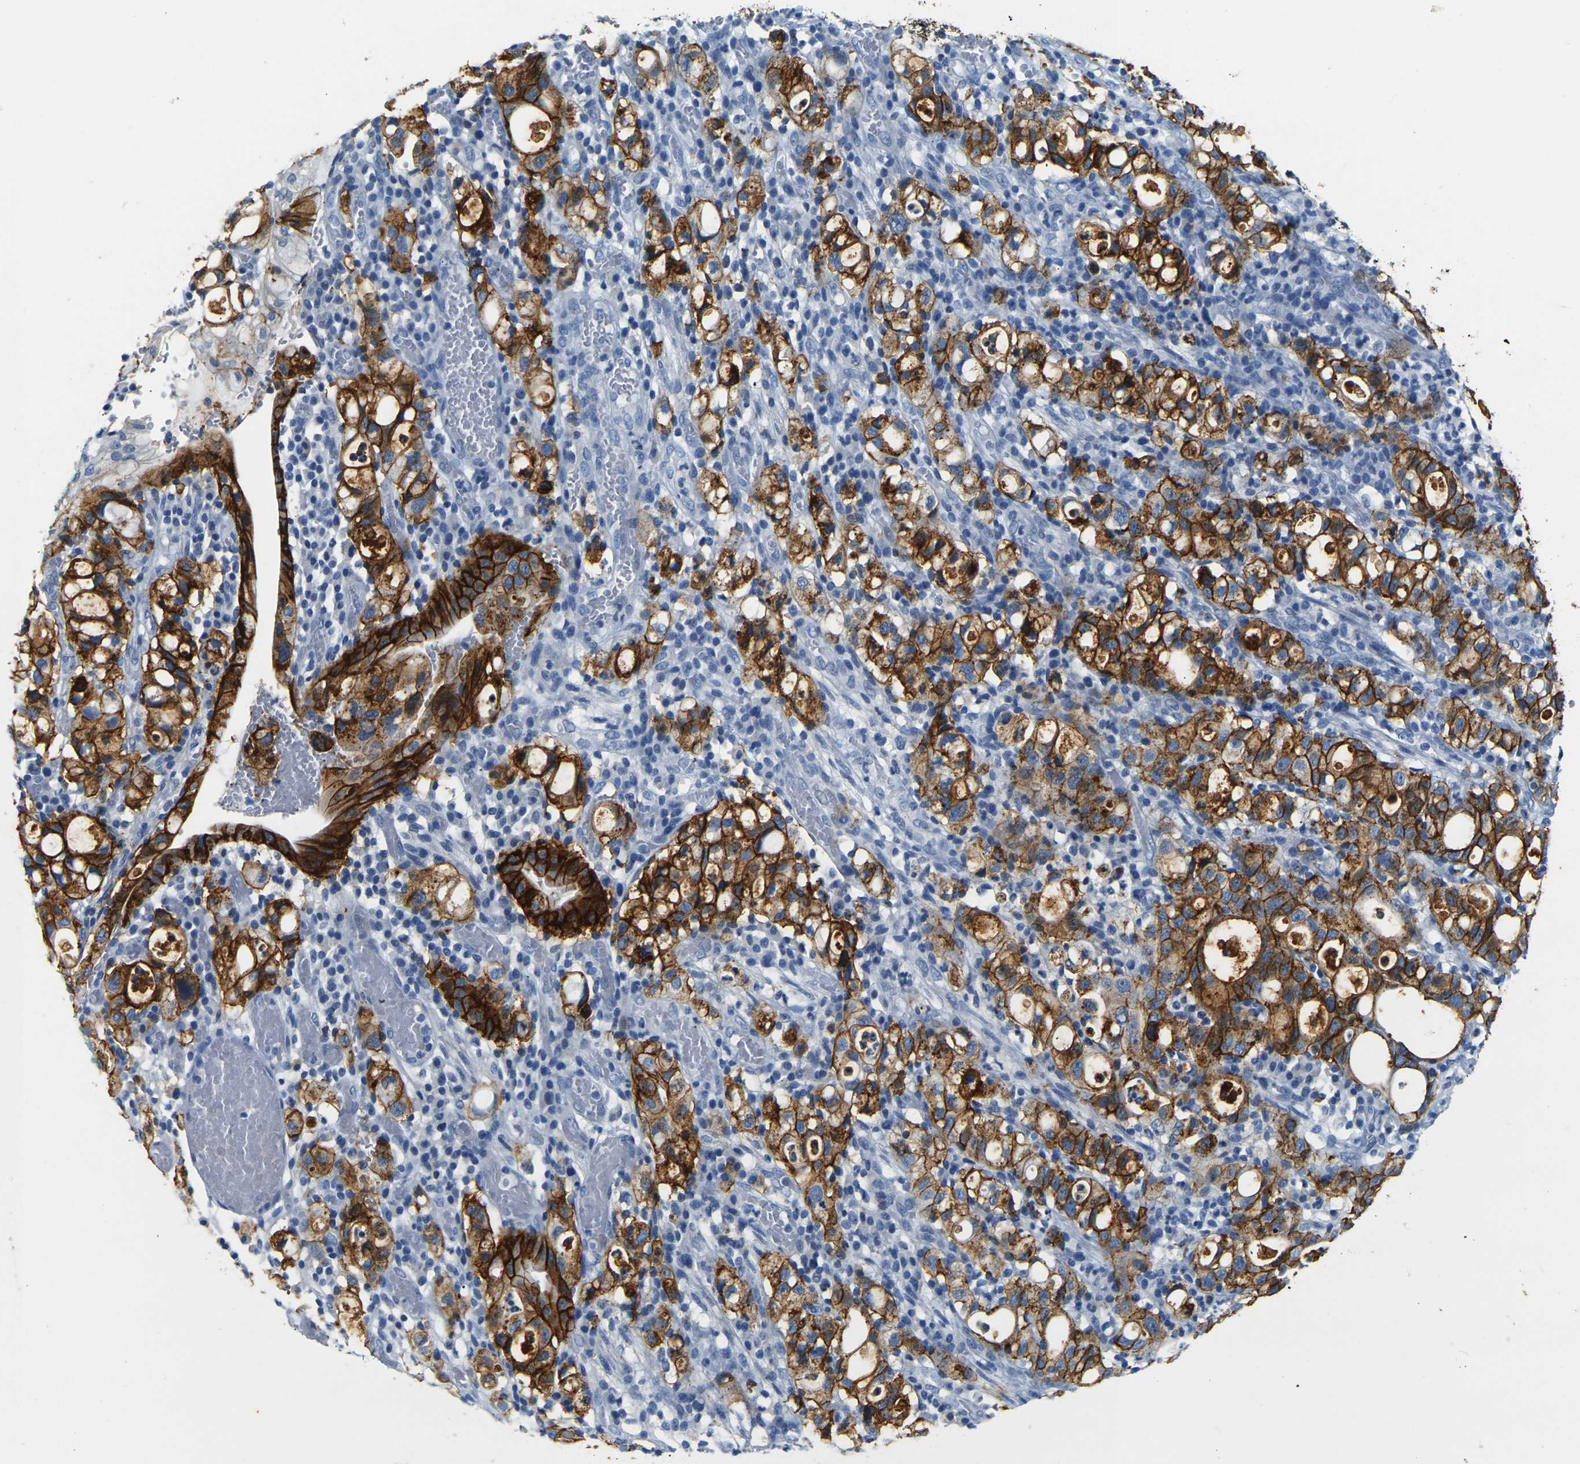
{"staining": {"intensity": "strong", "quantity": ">75%", "location": "cytoplasmic/membranous"}, "tissue": "stomach cancer", "cell_type": "Tumor cells", "image_type": "cancer", "snomed": [{"axis": "morphology", "description": "Adenocarcinoma, NOS"}, {"axis": "topography", "description": "Stomach"}], "caption": "A brown stain labels strong cytoplasmic/membranous staining of a protein in human stomach adenocarcinoma tumor cells.", "gene": "CLDN7", "patient": {"sex": "female", "age": 75}}